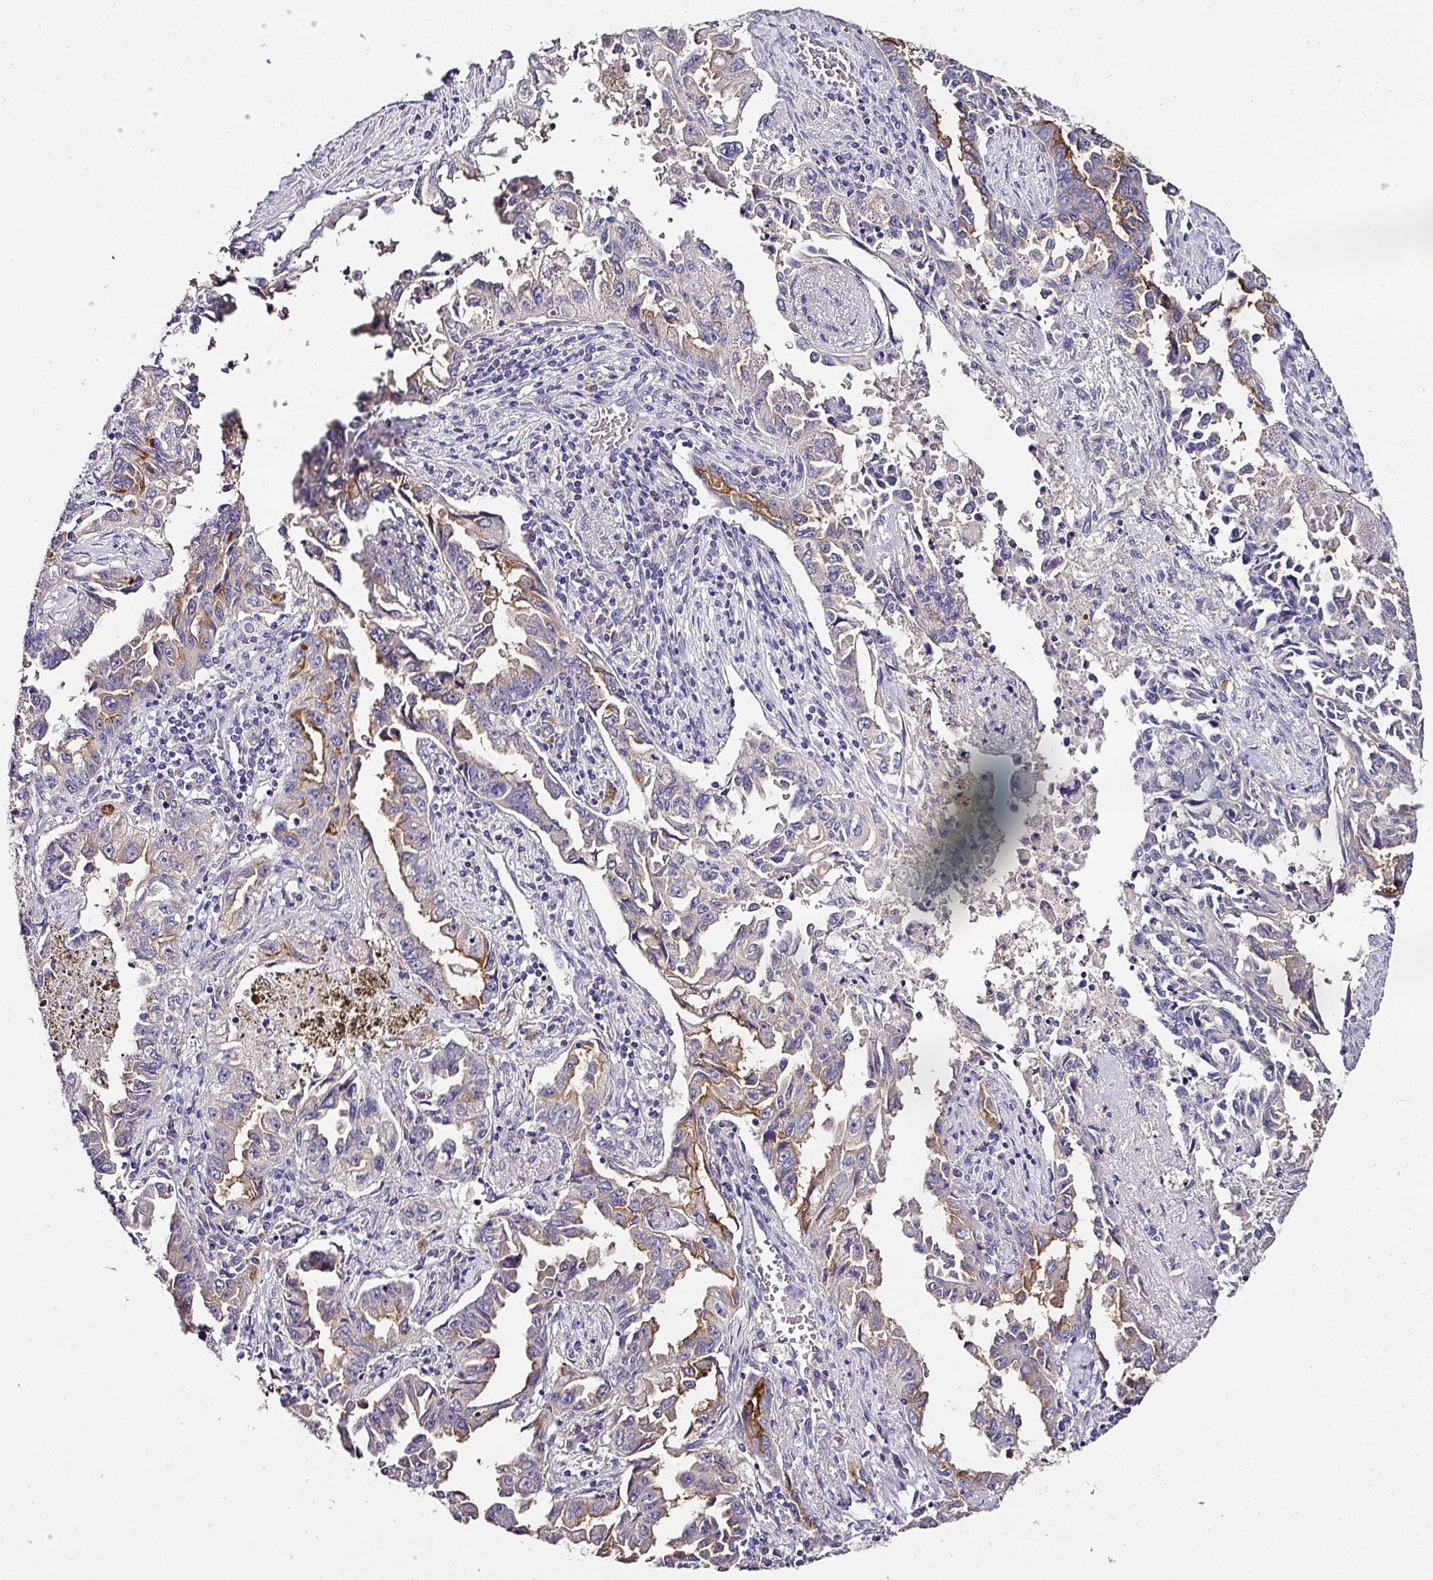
{"staining": {"intensity": "moderate", "quantity": "<25%", "location": "cytoplasmic/membranous"}, "tissue": "lung cancer", "cell_type": "Tumor cells", "image_type": "cancer", "snomed": [{"axis": "morphology", "description": "Adenocarcinoma, NOS"}, {"axis": "topography", "description": "Lung"}], "caption": "Immunohistochemical staining of human lung cancer (adenocarcinoma) reveals low levels of moderate cytoplasmic/membranous protein staining in about <25% of tumor cells.", "gene": "SKIC2", "patient": {"sex": "female", "age": 51}}